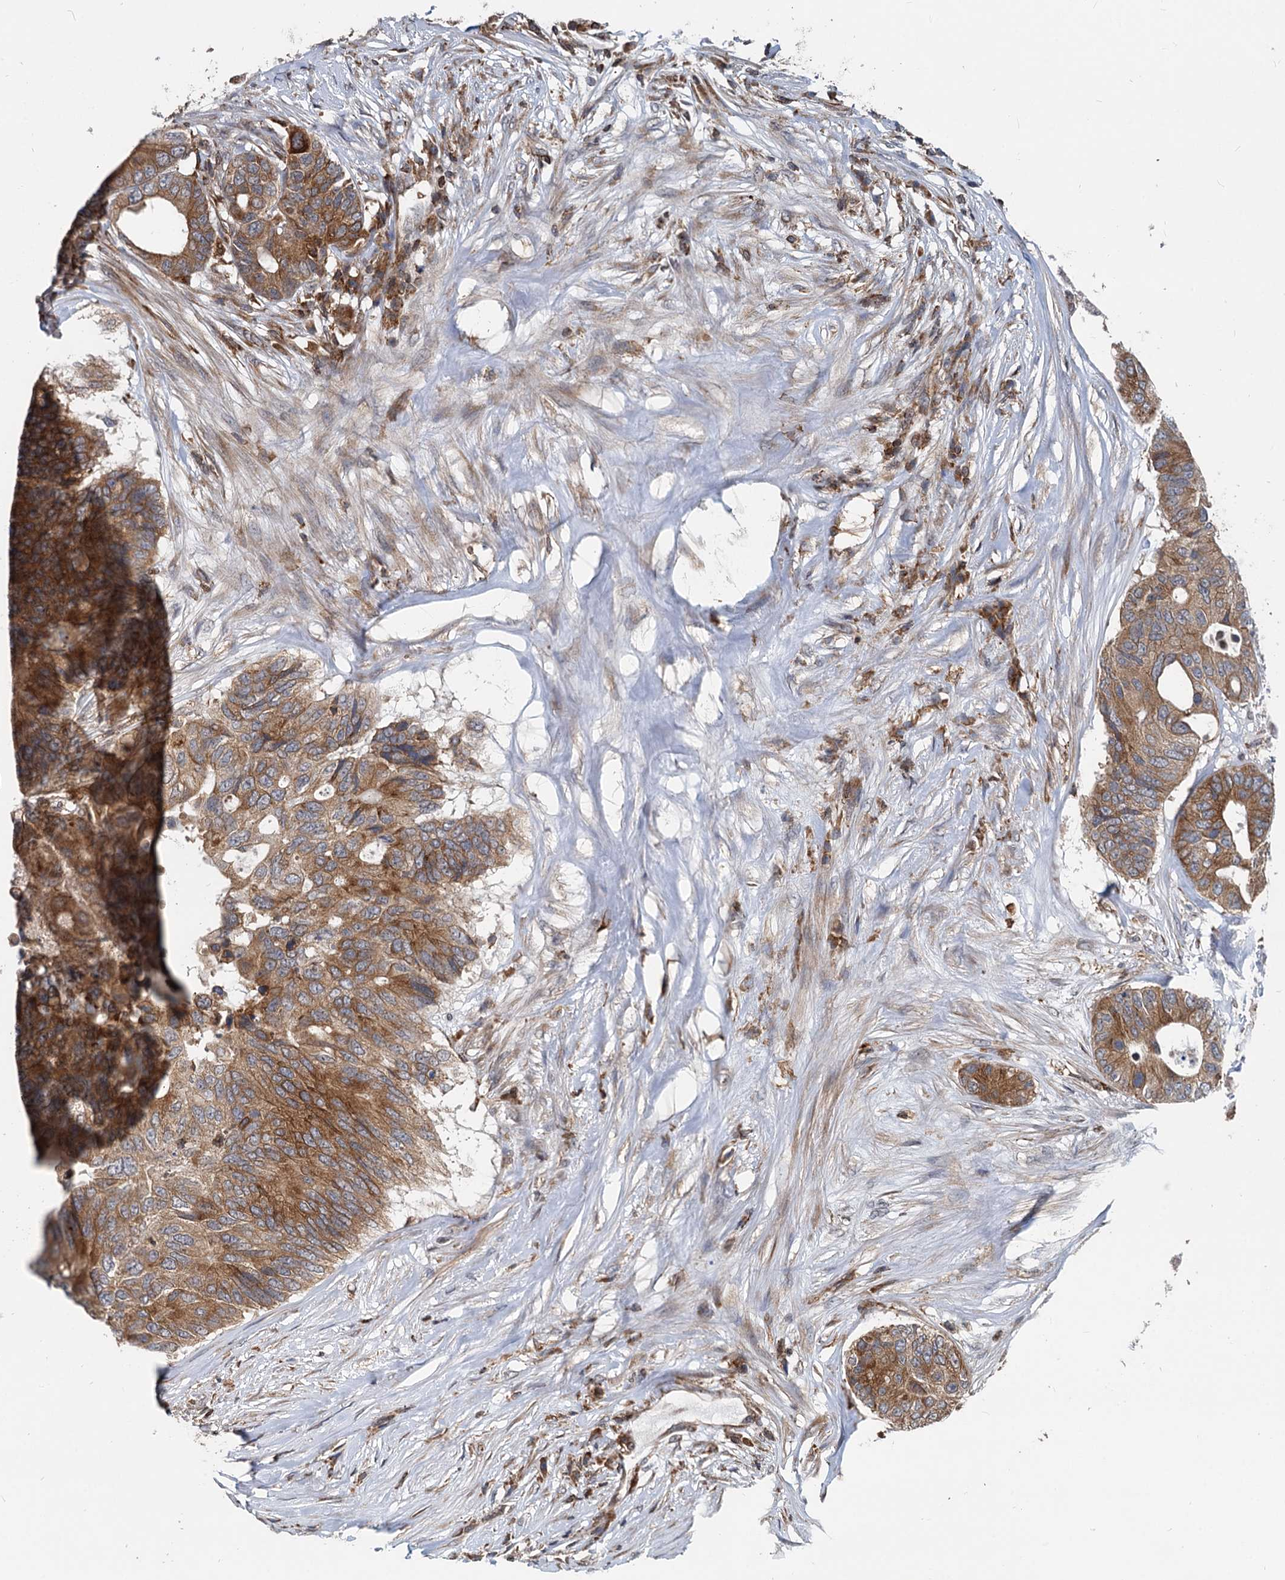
{"staining": {"intensity": "strong", "quantity": ">75%", "location": "cytoplasmic/membranous"}, "tissue": "colorectal cancer", "cell_type": "Tumor cells", "image_type": "cancer", "snomed": [{"axis": "morphology", "description": "Adenocarcinoma, NOS"}, {"axis": "topography", "description": "Colon"}], "caption": "A high amount of strong cytoplasmic/membranous expression is seen in approximately >75% of tumor cells in colorectal cancer (adenocarcinoma) tissue.", "gene": "STIM1", "patient": {"sex": "male", "age": 71}}